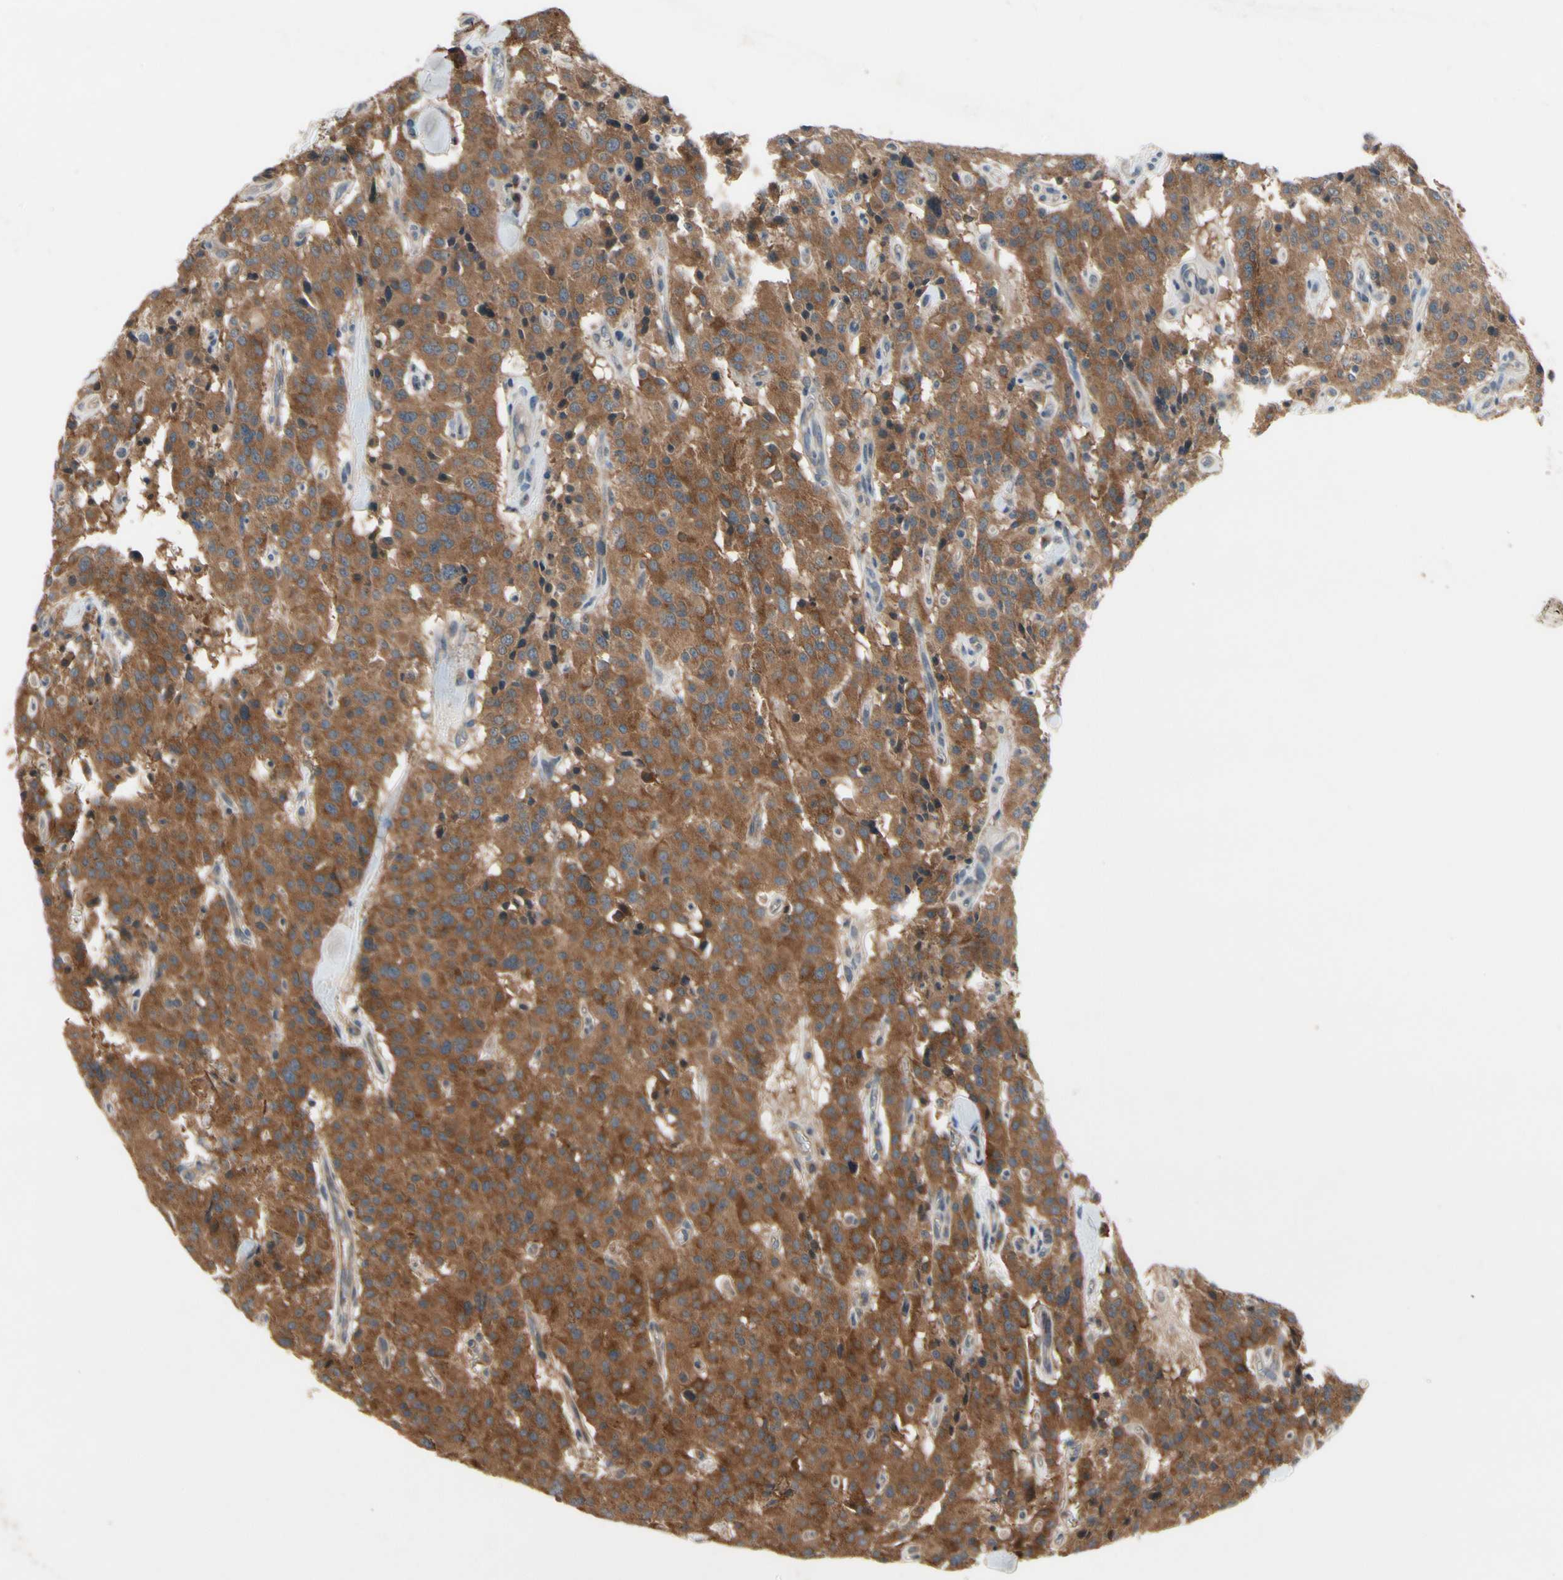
{"staining": {"intensity": "strong", "quantity": ">75%", "location": "cytoplasmic/membranous"}, "tissue": "carcinoid", "cell_type": "Tumor cells", "image_type": "cancer", "snomed": [{"axis": "morphology", "description": "Carcinoid, malignant, NOS"}, {"axis": "topography", "description": "Lung"}], "caption": "Tumor cells exhibit high levels of strong cytoplasmic/membranous expression in approximately >75% of cells in malignant carcinoid.", "gene": "NSF", "patient": {"sex": "male", "age": 30}}